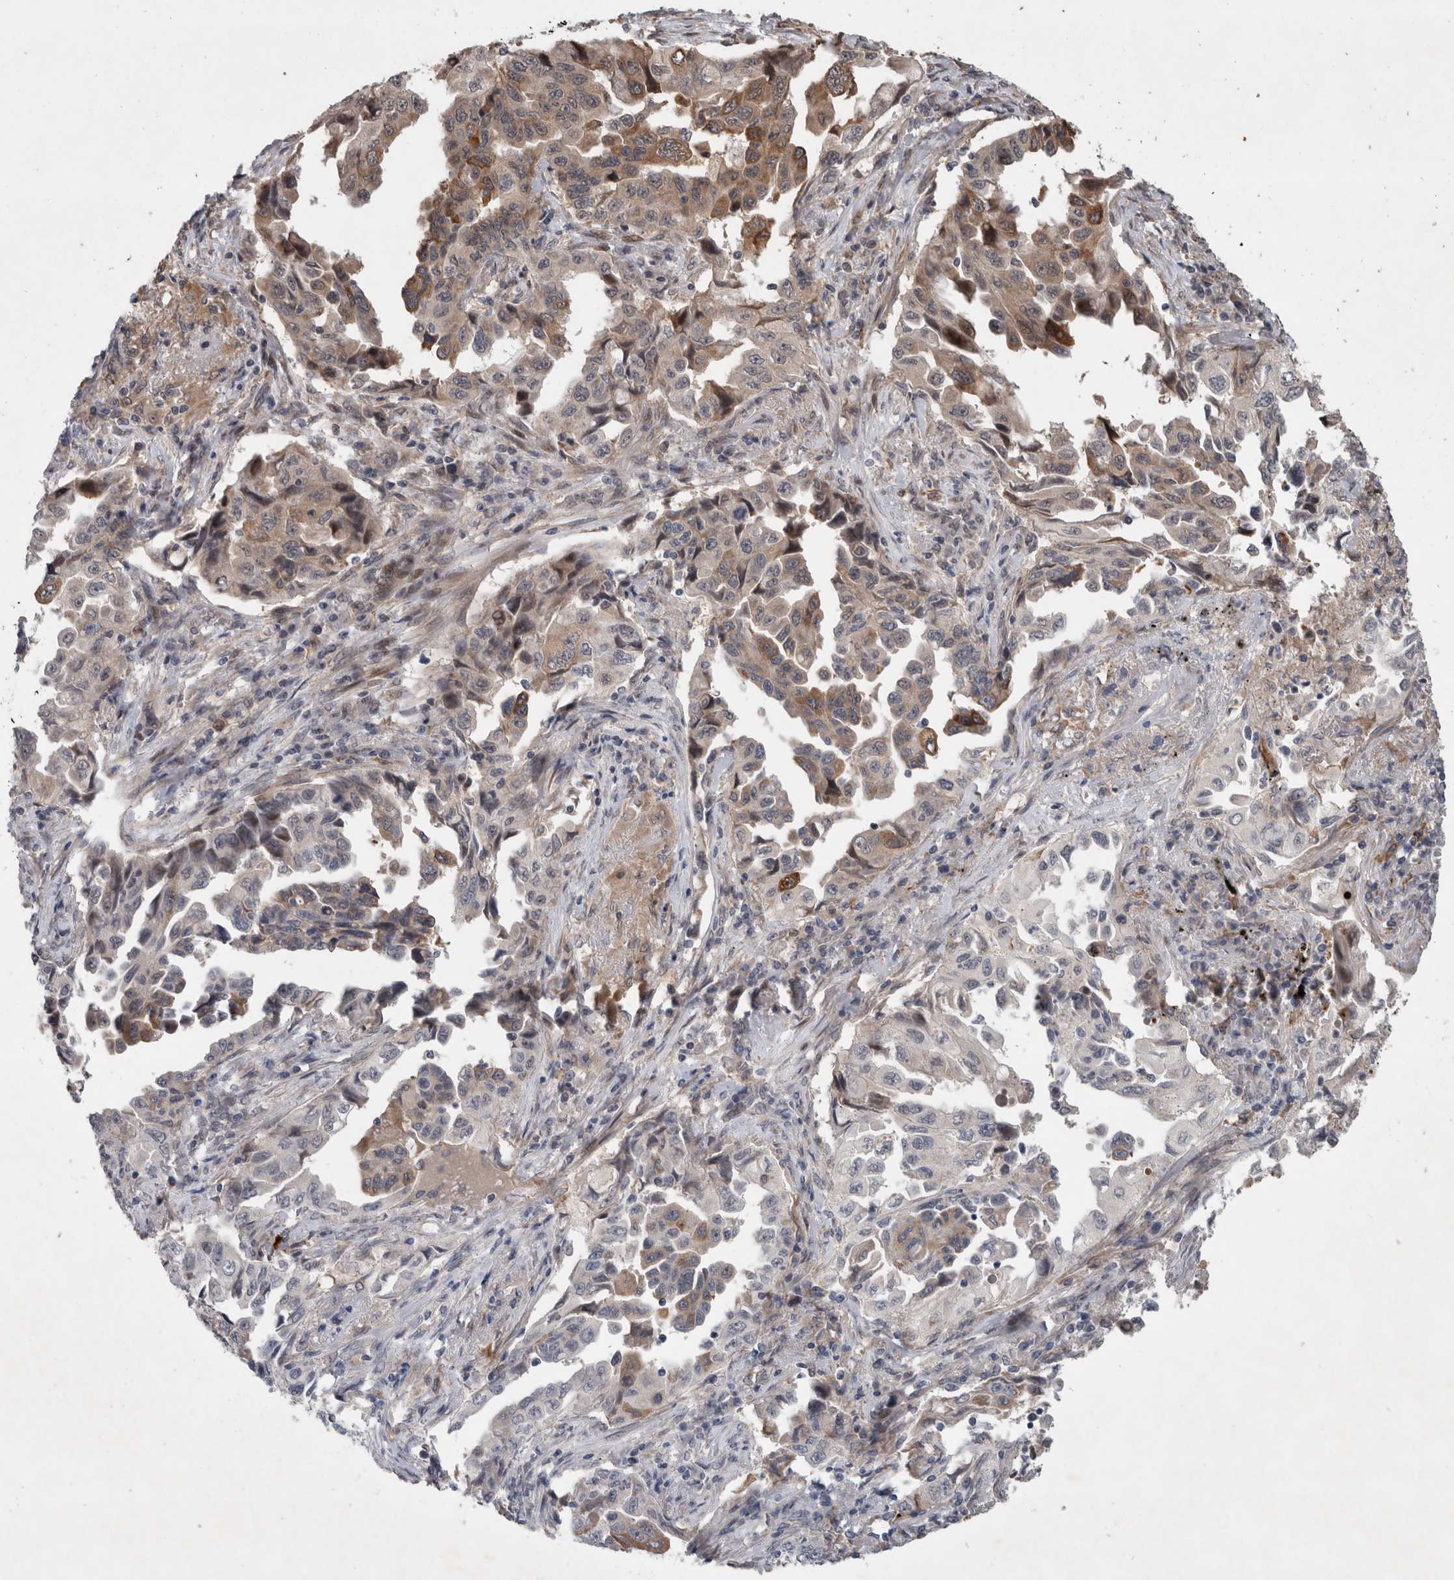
{"staining": {"intensity": "moderate", "quantity": "<25%", "location": "cytoplasmic/membranous"}, "tissue": "lung cancer", "cell_type": "Tumor cells", "image_type": "cancer", "snomed": [{"axis": "morphology", "description": "Adenocarcinoma, NOS"}, {"axis": "topography", "description": "Lung"}], "caption": "Lung adenocarcinoma tissue shows moderate cytoplasmic/membranous staining in approximately <25% of tumor cells", "gene": "GIMAP6", "patient": {"sex": "female", "age": 51}}